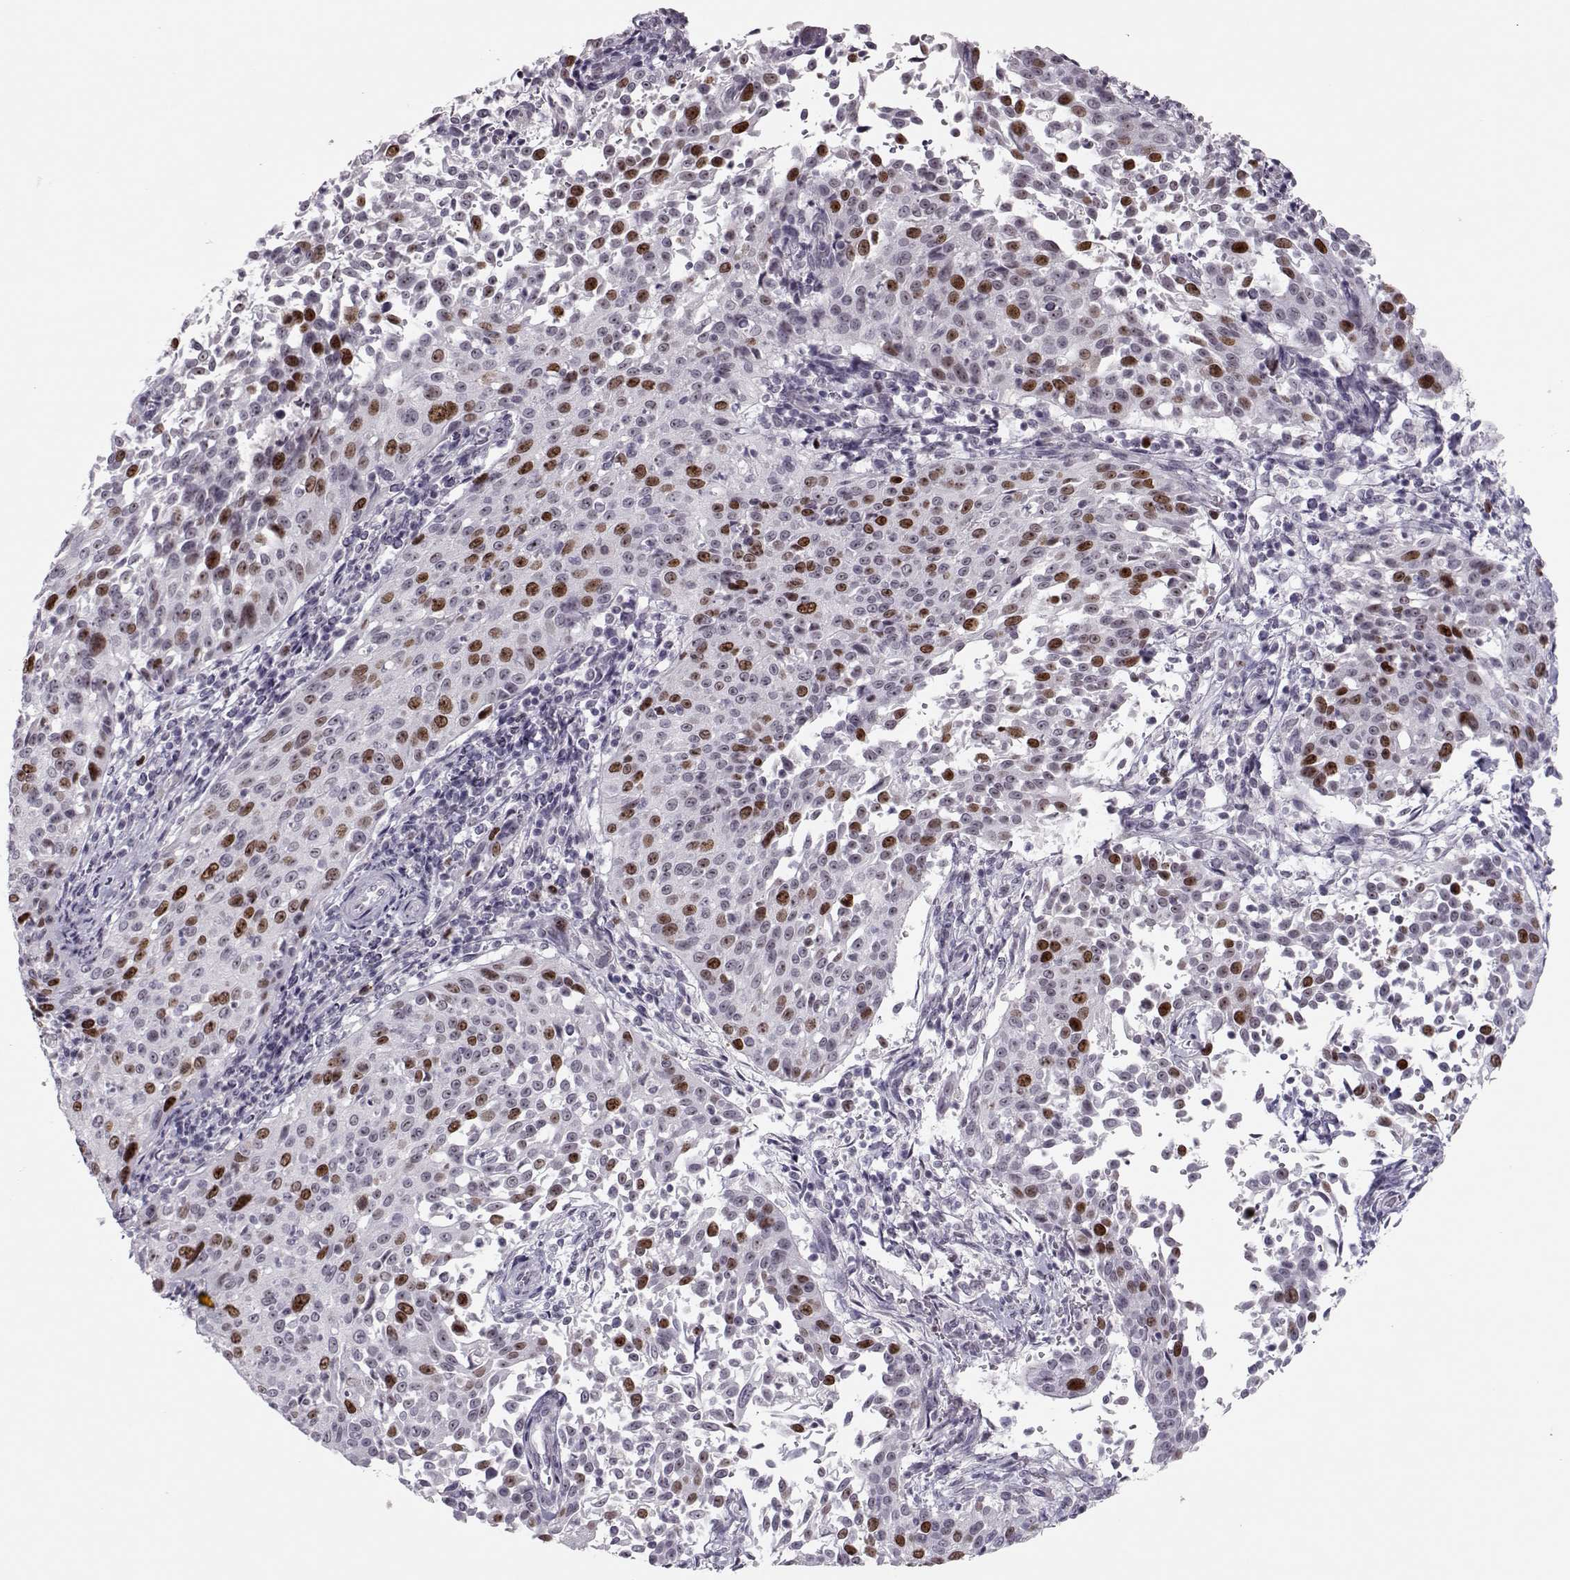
{"staining": {"intensity": "strong", "quantity": "<25%", "location": "nuclear"}, "tissue": "cervical cancer", "cell_type": "Tumor cells", "image_type": "cancer", "snomed": [{"axis": "morphology", "description": "Squamous cell carcinoma, NOS"}, {"axis": "topography", "description": "Cervix"}], "caption": "Human cervical cancer stained with a protein marker reveals strong staining in tumor cells.", "gene": "SGO1", "patient": {"sex": "female", "age": 26}}